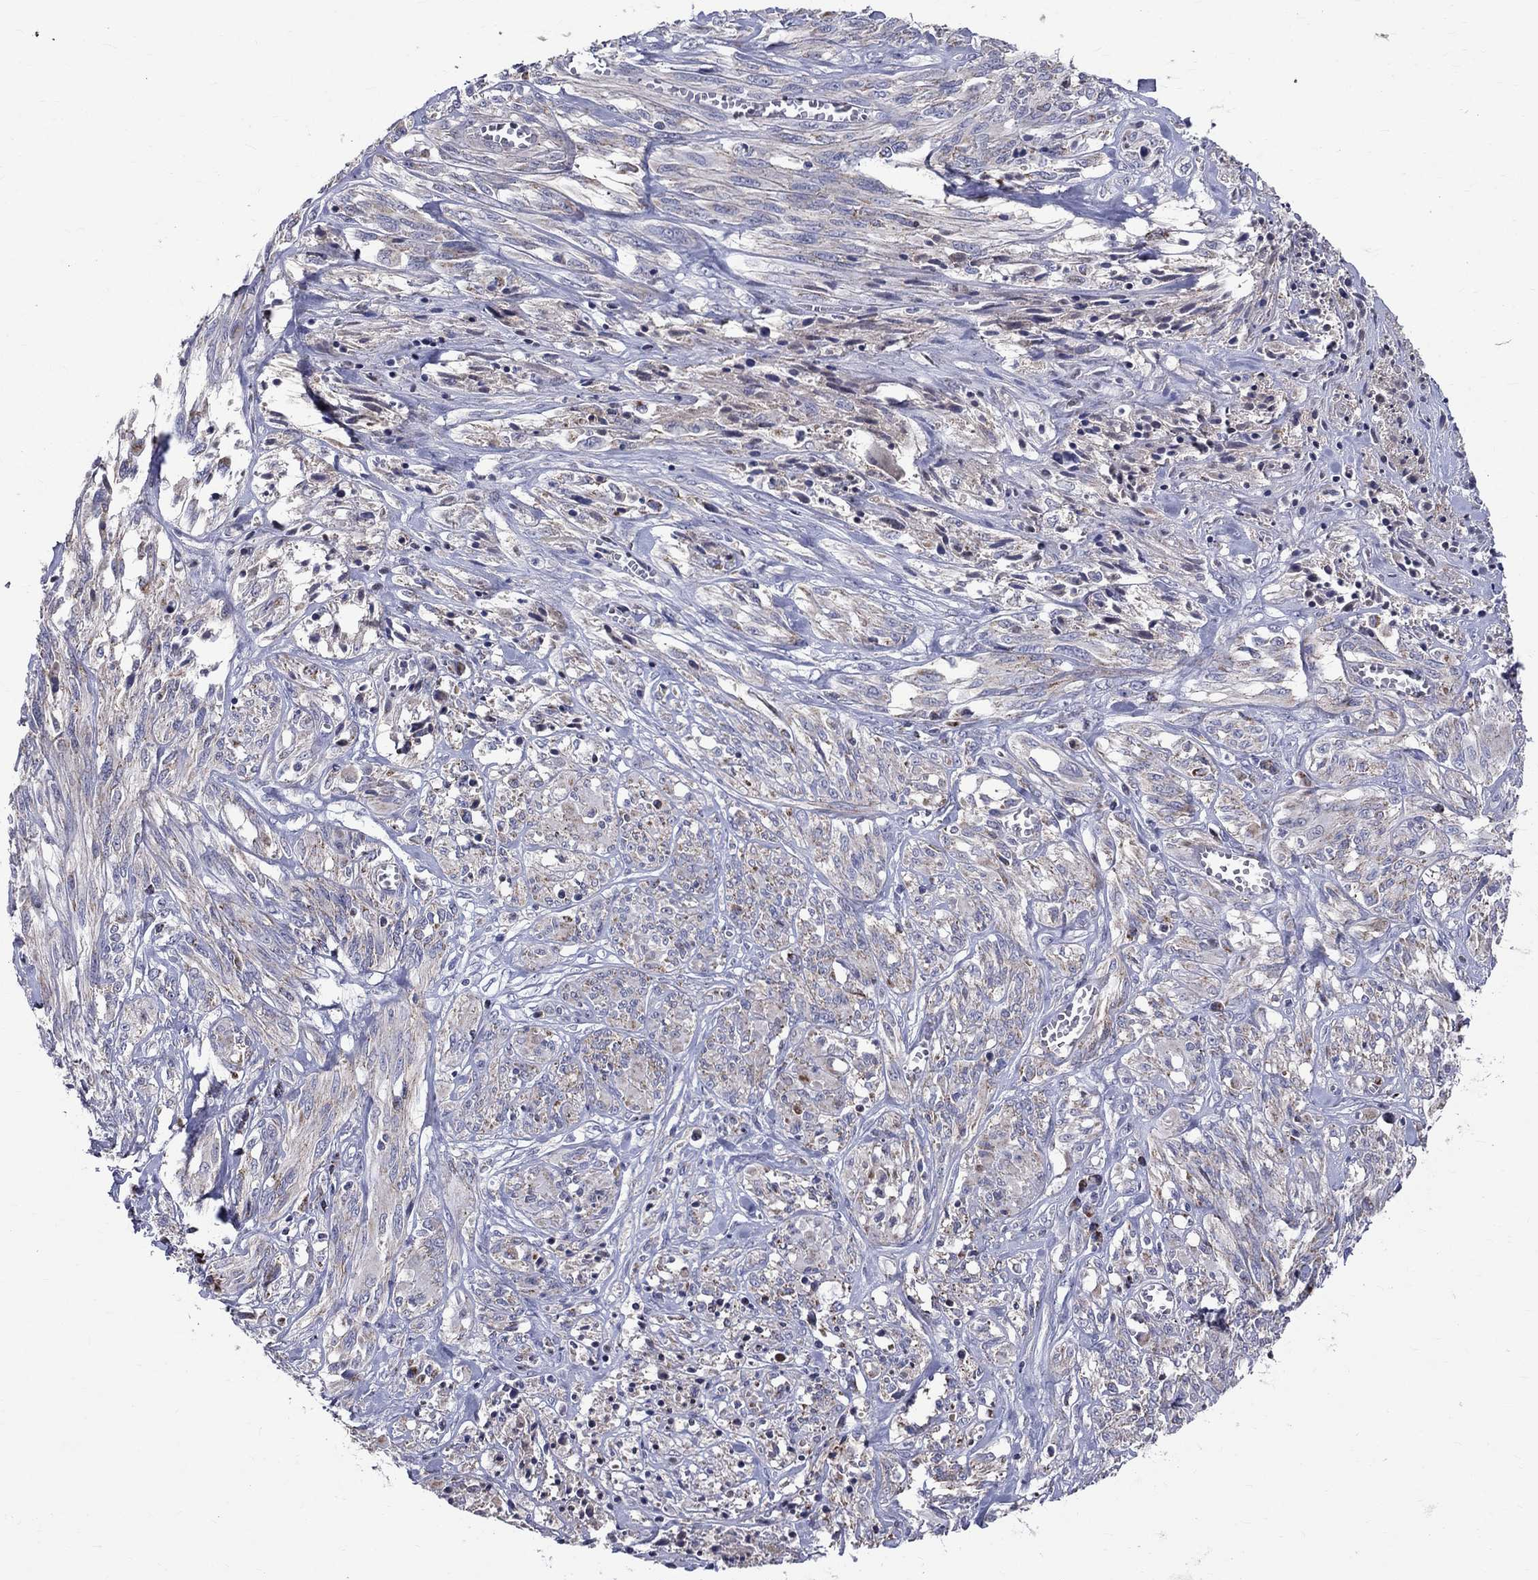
{"staining": {"intensity": "negative", "quantity": "none", "location": "none"}, "tissue": "melanoma", "cell_type": "Tumor cells", "image_type": "cancer", "snomed": [{"axis": "morphology", "description": "Malignant melanoma, NOS"}, {"axis": "topography", "description": "Skin"}], "caption": "High power microscopy photomicrograph of an immunohistochemistry histopathology image of melanoma, revealing no significant positivity in tumor cells.", "gene": "SLC4A10", "patient": {"sex": "female", "age": 91}}